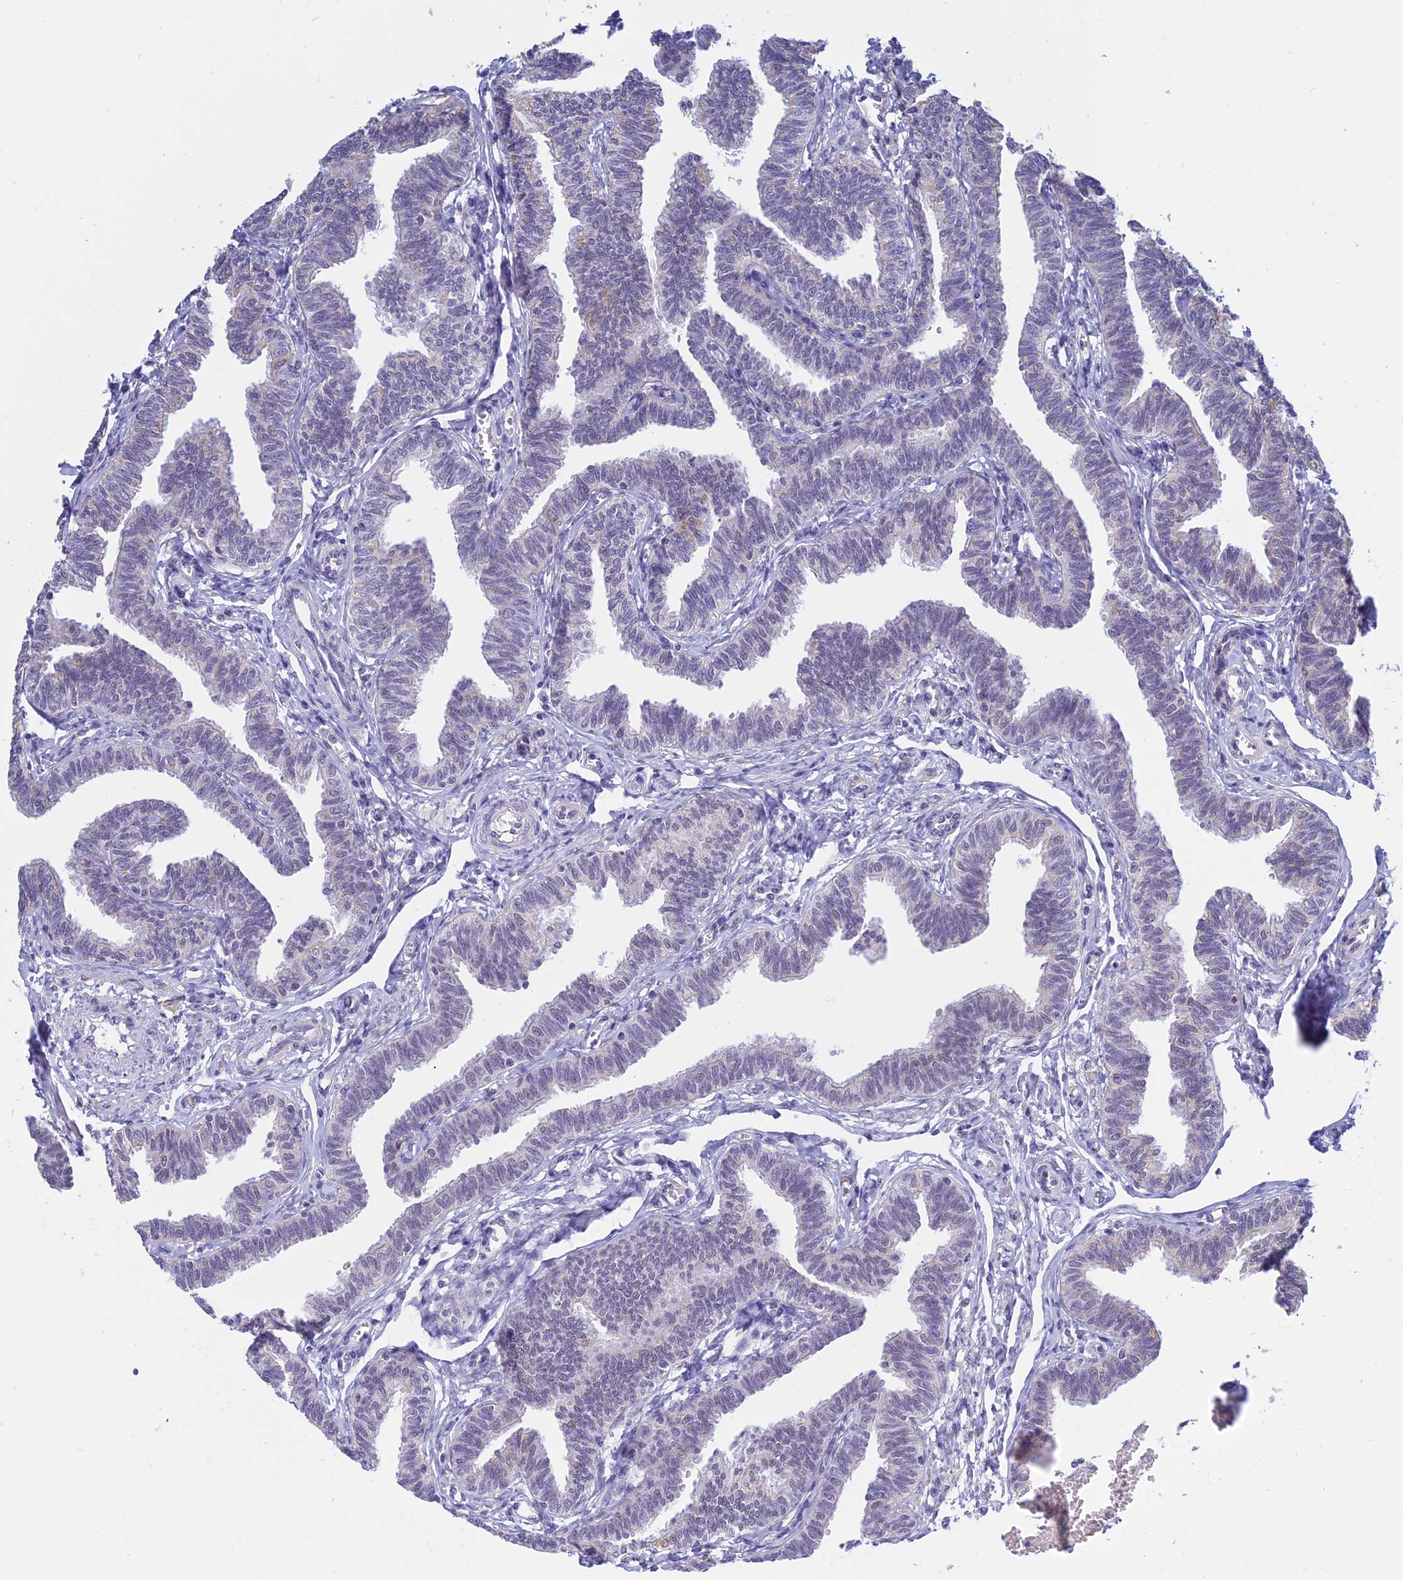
{"staining": {"intensity": "moderate", "quantity": "25%-75%", "location": "nuclear"}, "tissue": "fallopian tube", "cell_type": "Glandular cells", "image_type": "normal", "snomed": [{"axis": "morphology", "description": "Normal tissue, NOS"}, {"axis": "topography", "description": "Fallopian tube"}, {"axis": "topography", "description": "Ovary"}], "caption": "Immunohistochemistry micrograph of benign human fallopian tube stained for a protein (brown), which demonstrates medium levels of moderate nuclear expression in approximately 25%-75% of glandular cells.", "gene": "KLF14", "patient": {"sex": "female", "age": 23}}